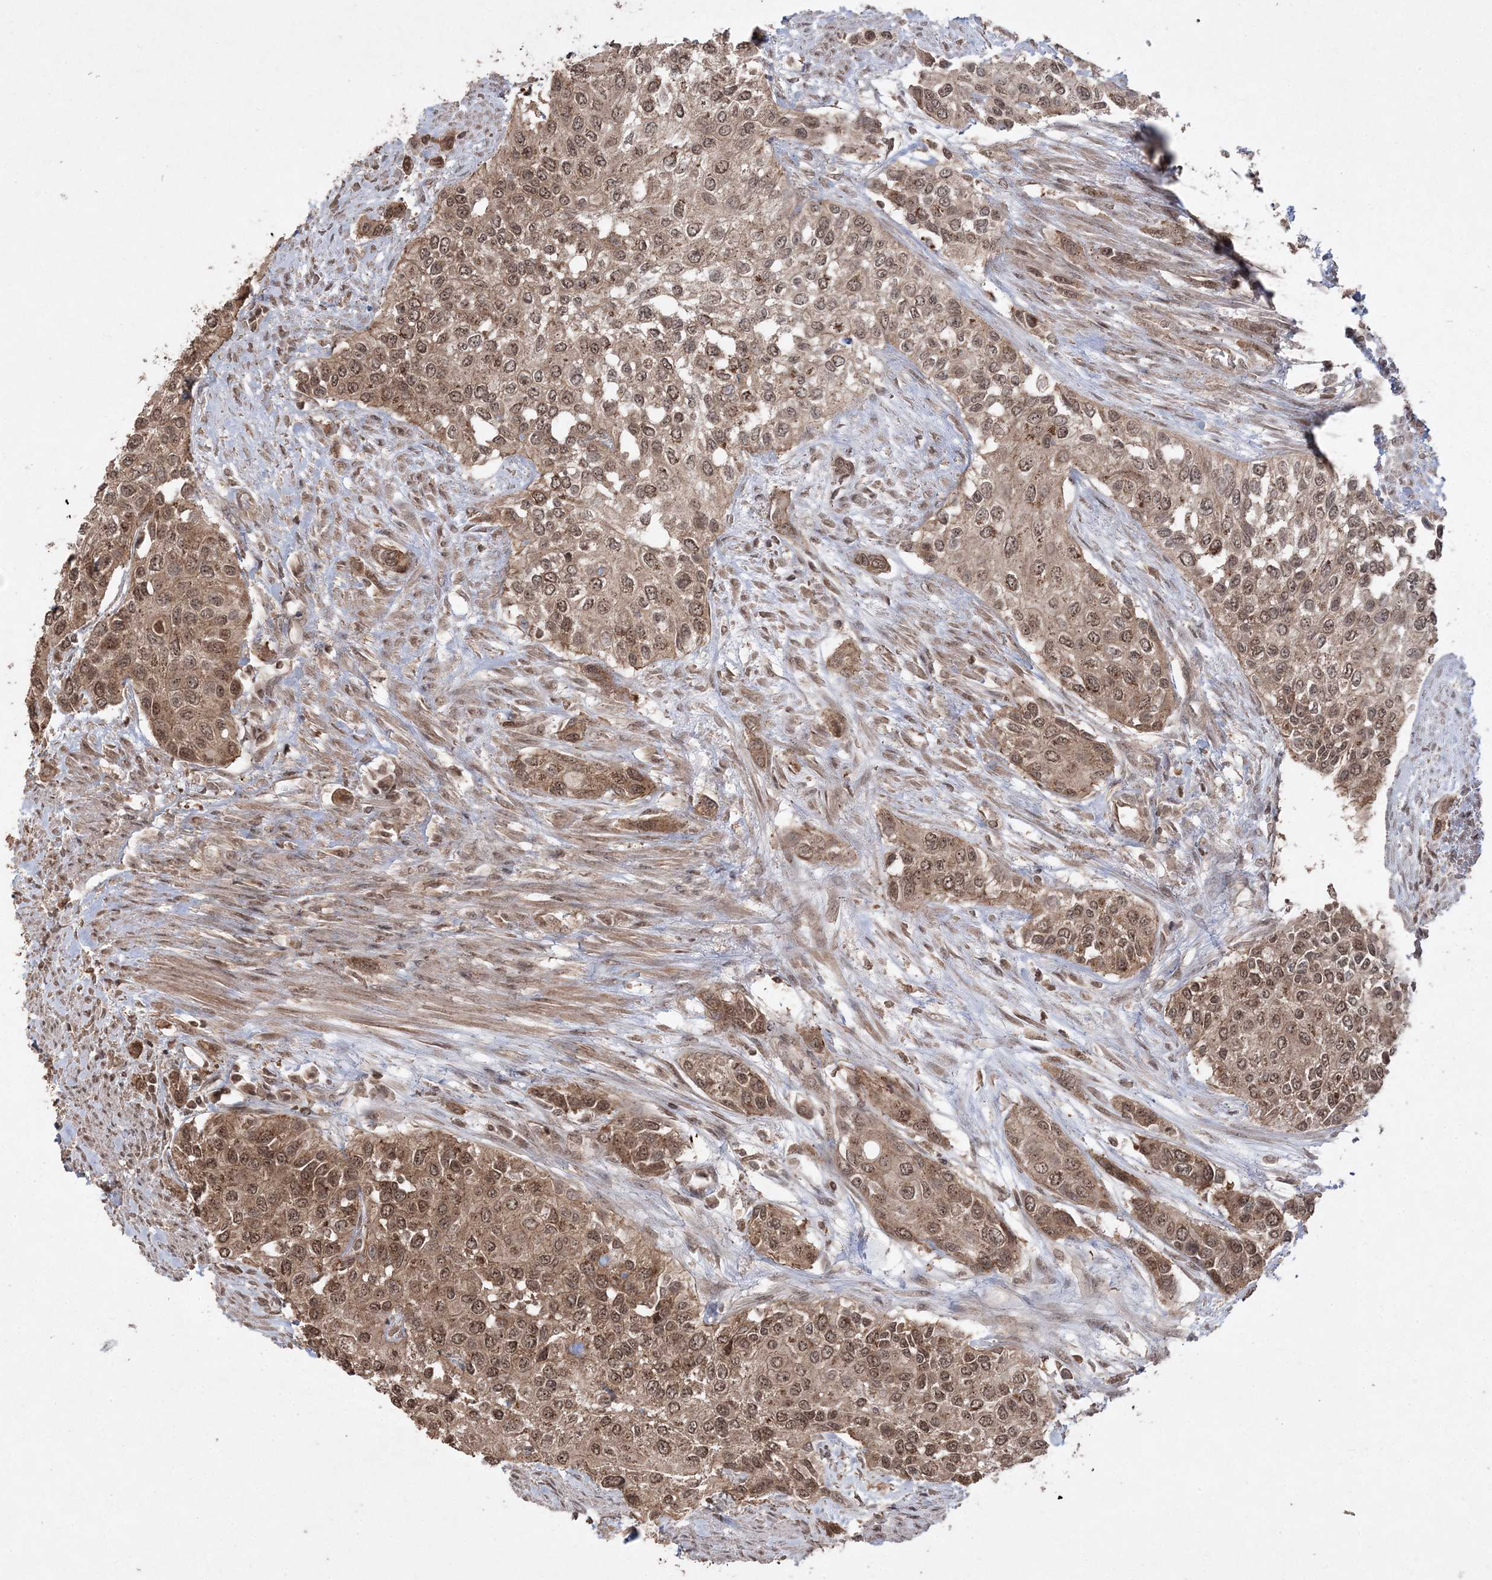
{"staining": {"intensity": "moderate", "quantity": ">75%", "location": "cytoplasmic/membranous,nuclear"}, "tissue": "urothelial cancer", "cell_type": "Tumor cells", "image_type": "cancer", "snomed": [{"axis": "morphology", "description": "Normal tissue, NOS"}, {"axis": "morphology", "description": "Urothelial carcinoma, High grade"}, {"axis": "topography", "description": "Vascular tissue"}, {"axis": "topography", "description": "Urinary bladder"}], "caption": "High-power microscopy captured an immunohistochemistry micrograph of high-grade urothelial carcinoma, revealing moderate cytoplasmic/membranous and nuclear expression in approximately >75% of tumor cells.", "gene": "EHHADH", "patient": {"sex": "female", "age": 56}}